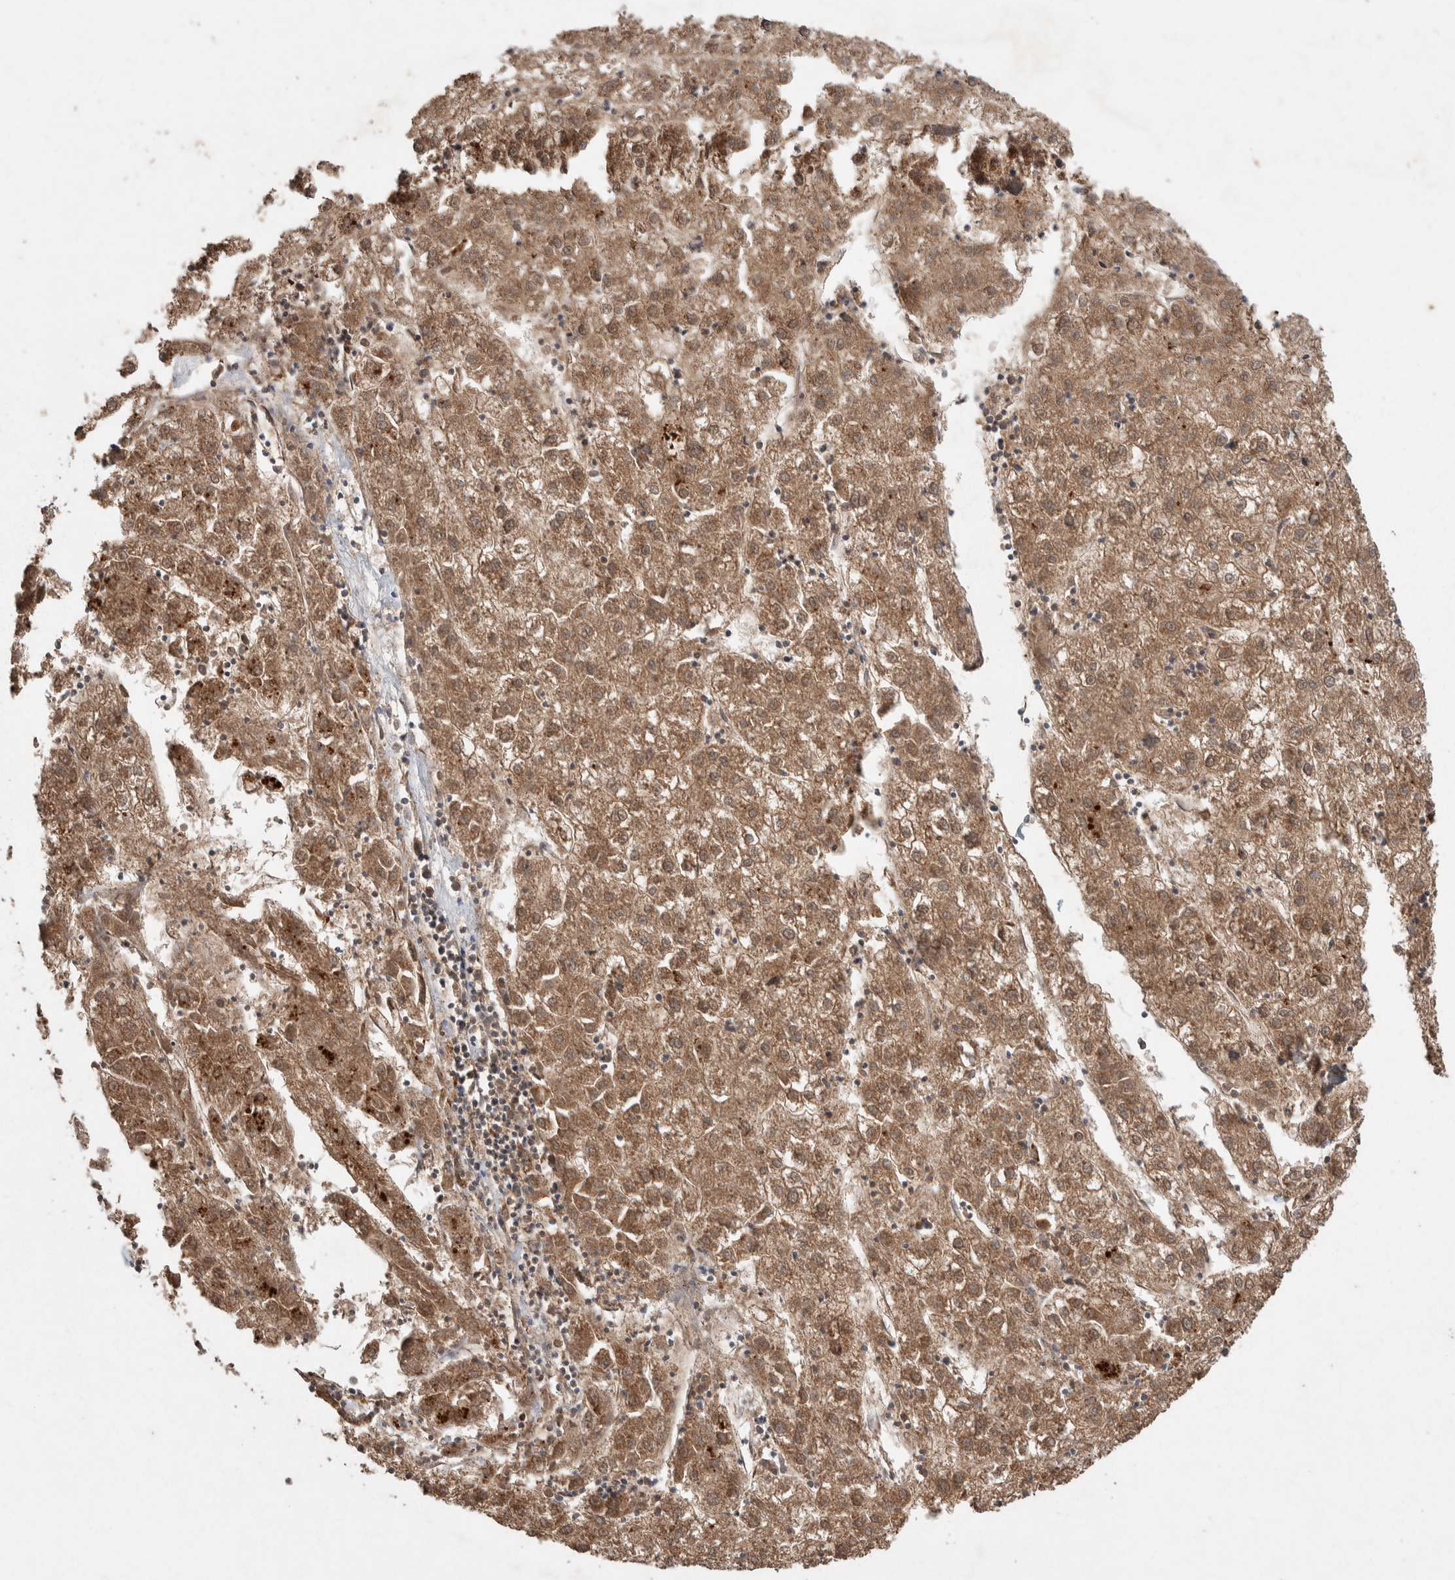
{"staining": {"intensity": "moderate", "quantity": ">75%", "location": "cytoplasmic/membranous"}, "tissue": "liver cancer", "cell_type": "Tumor cells", "image_type": "cancer", "snomed": [{"axis": "morphology", "description": "Carcinoma, Hepatocellular, NOS"}, {"axis": "topography", "description": "Liver"}], "caption": "Immunohistochemical staining of human liver cancer shows medium levels of moderate cytoplasmic/membranous protein positivity in about >75% of tumor cells.", "gene": "KCNJ5", "patient": {"sex": "male", "age": 72}}